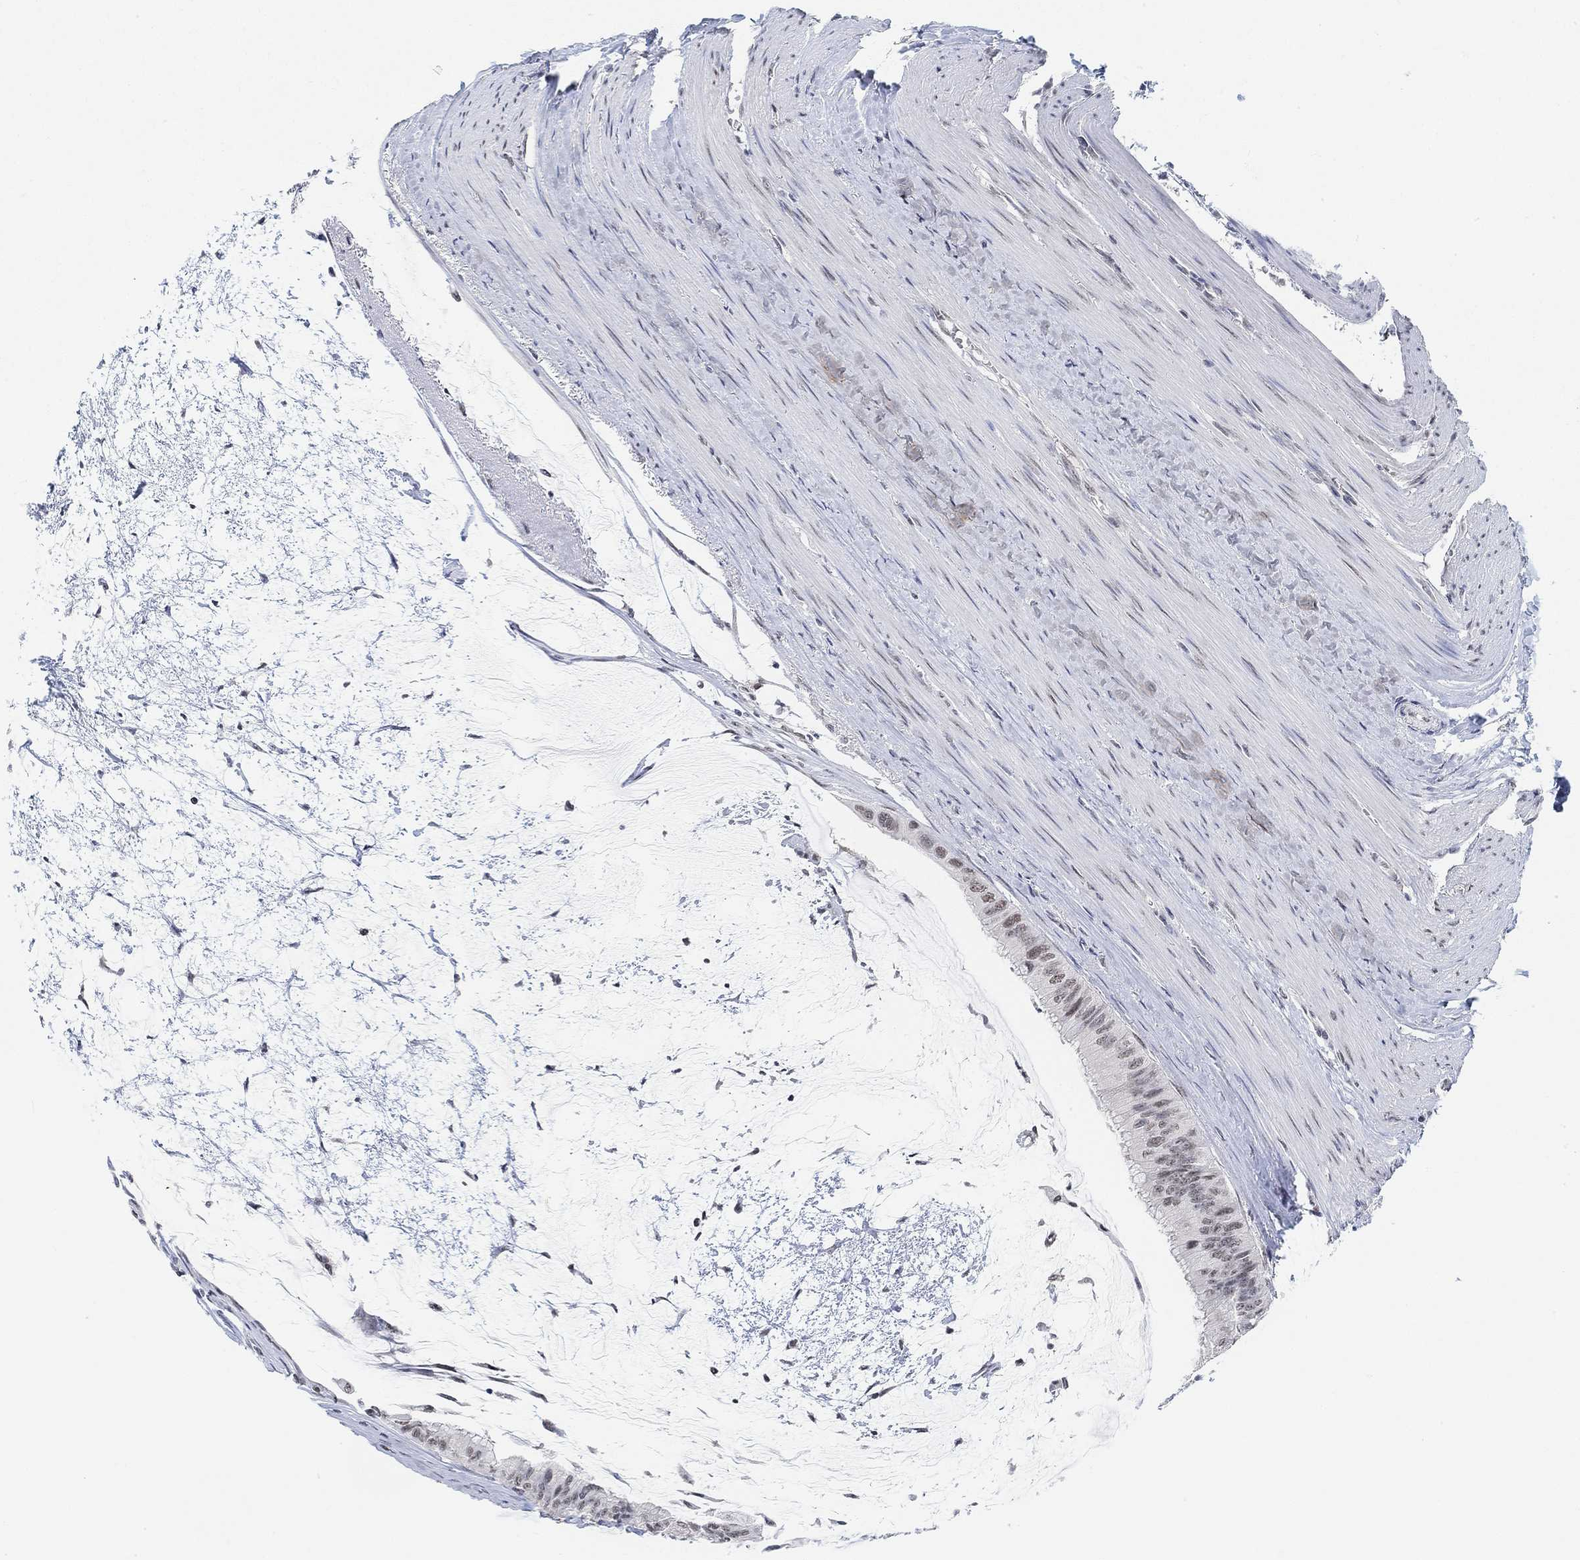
{"staining": {"intensity": "weak", "quantity": "25%-75%", "location": "nuclear"}, "tissue": "colorectal cancer", "cell_type": "Tumor cells", "image_type": "cancer", "snomed": [{"axis": "morphology", "description": "Normal tissue, NOS"}, {"axis": "morphology", "description": "Adenocarcinoma, NOS"}, {"axis": "topography", "description": "Colon"}], "caption": "Colorectal cancer tissue shows weak nuclear positivity in approximately 25%-75% of tumor cells", "gene": "PURG", "patient": {"sex": "male", "age": 65}}